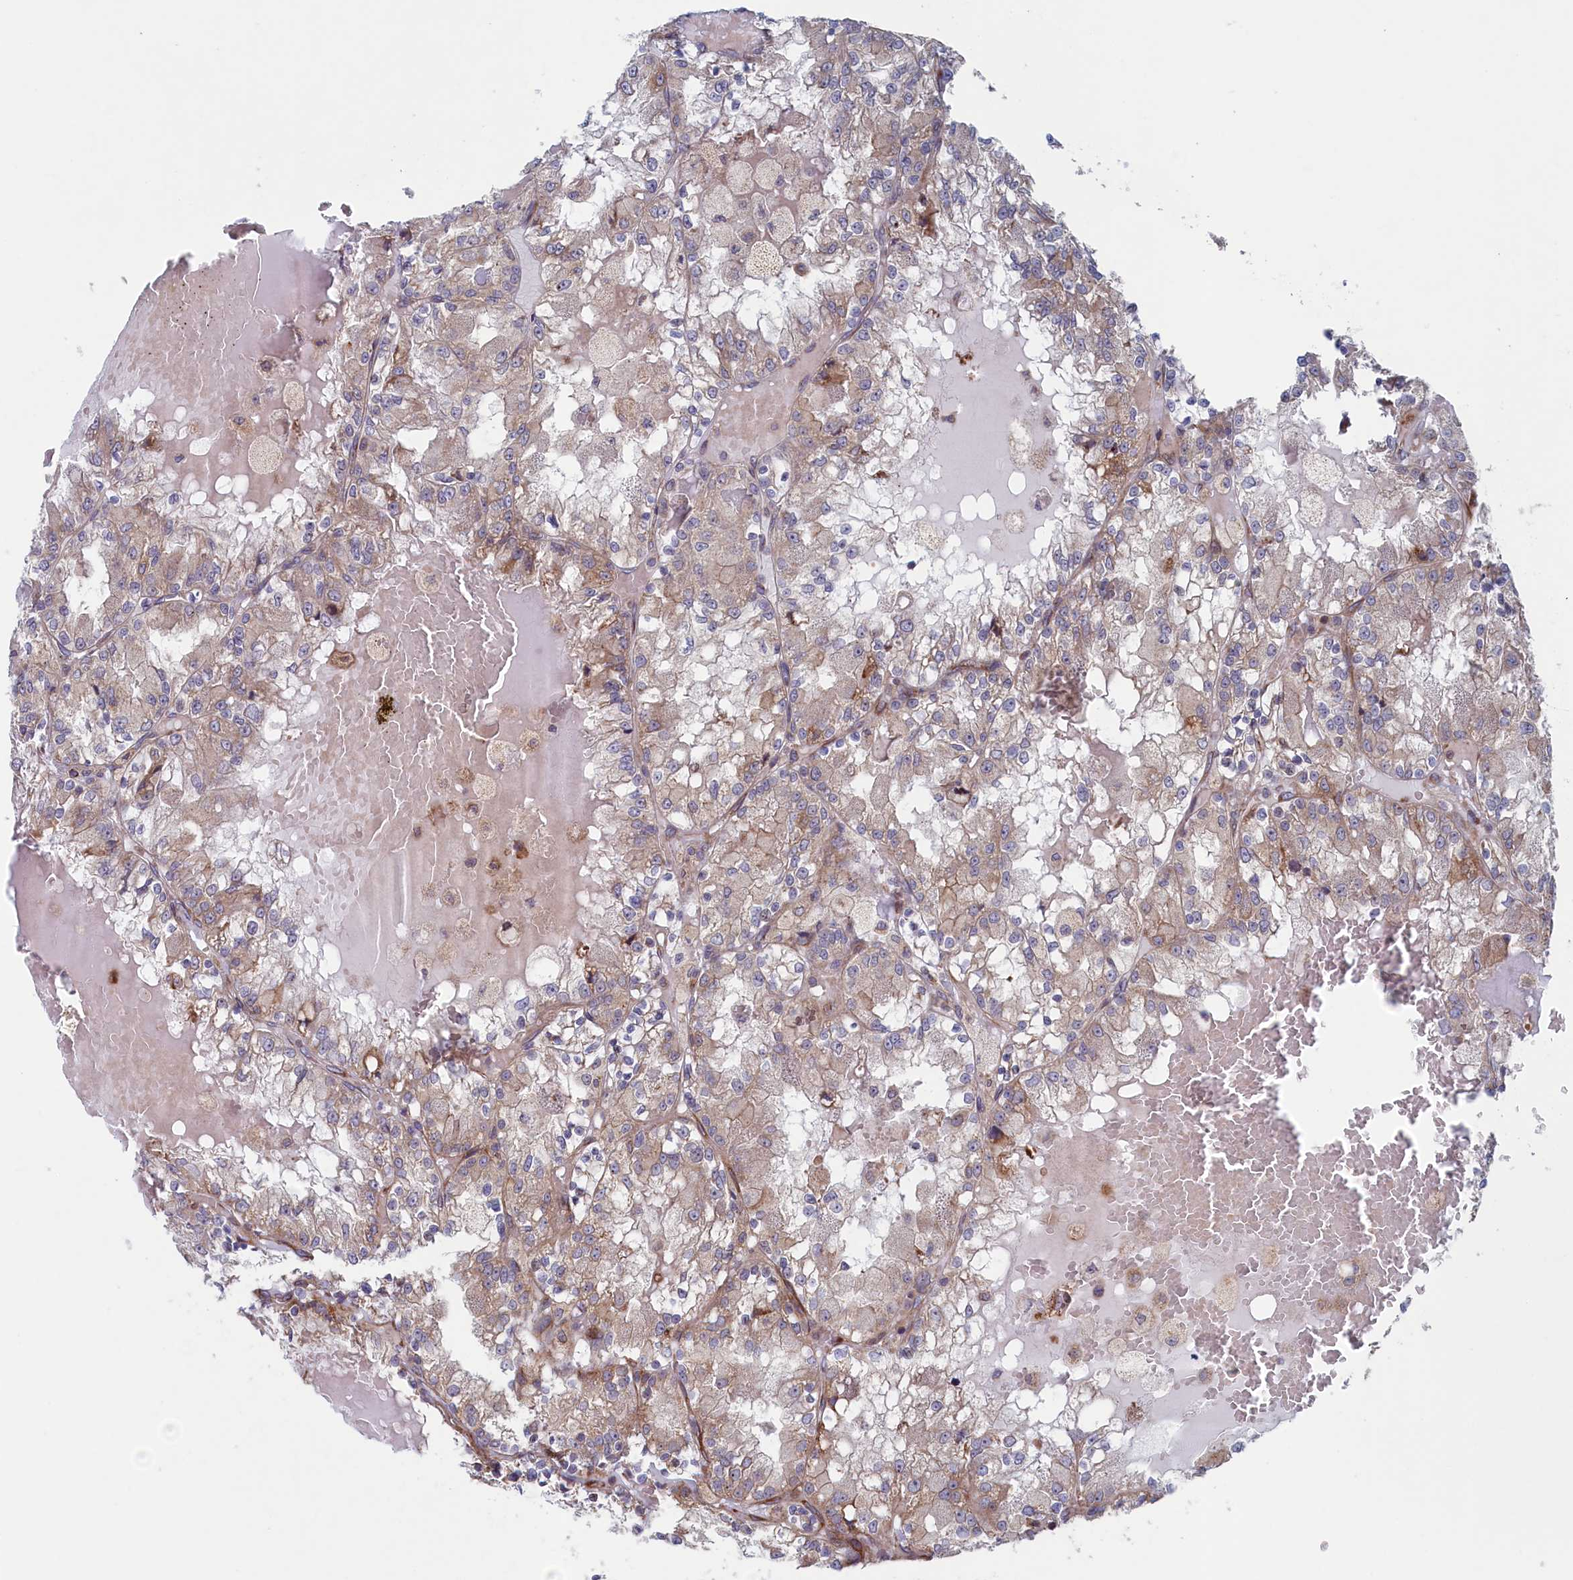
{"staining": {"intensity": "weak", "quantity": "<25%", "location": "cytoplasmic/membranous"}, "tissue": "renal cancer", "cell_type": "Tumor cells", "image_type": "cancer", "snomed": [{"axis": "morphology", "description": "Adenocarcinoma, NOS"}, {"axis": "topography", "description": "Kidney"}], "caption": "This is an immunohistochemistry photomicrograph of renal adenocarcinoma. There is no expression in tumor cells.", "gene": "MTFMT", "patient": {"sex": "female", "age": 56}}